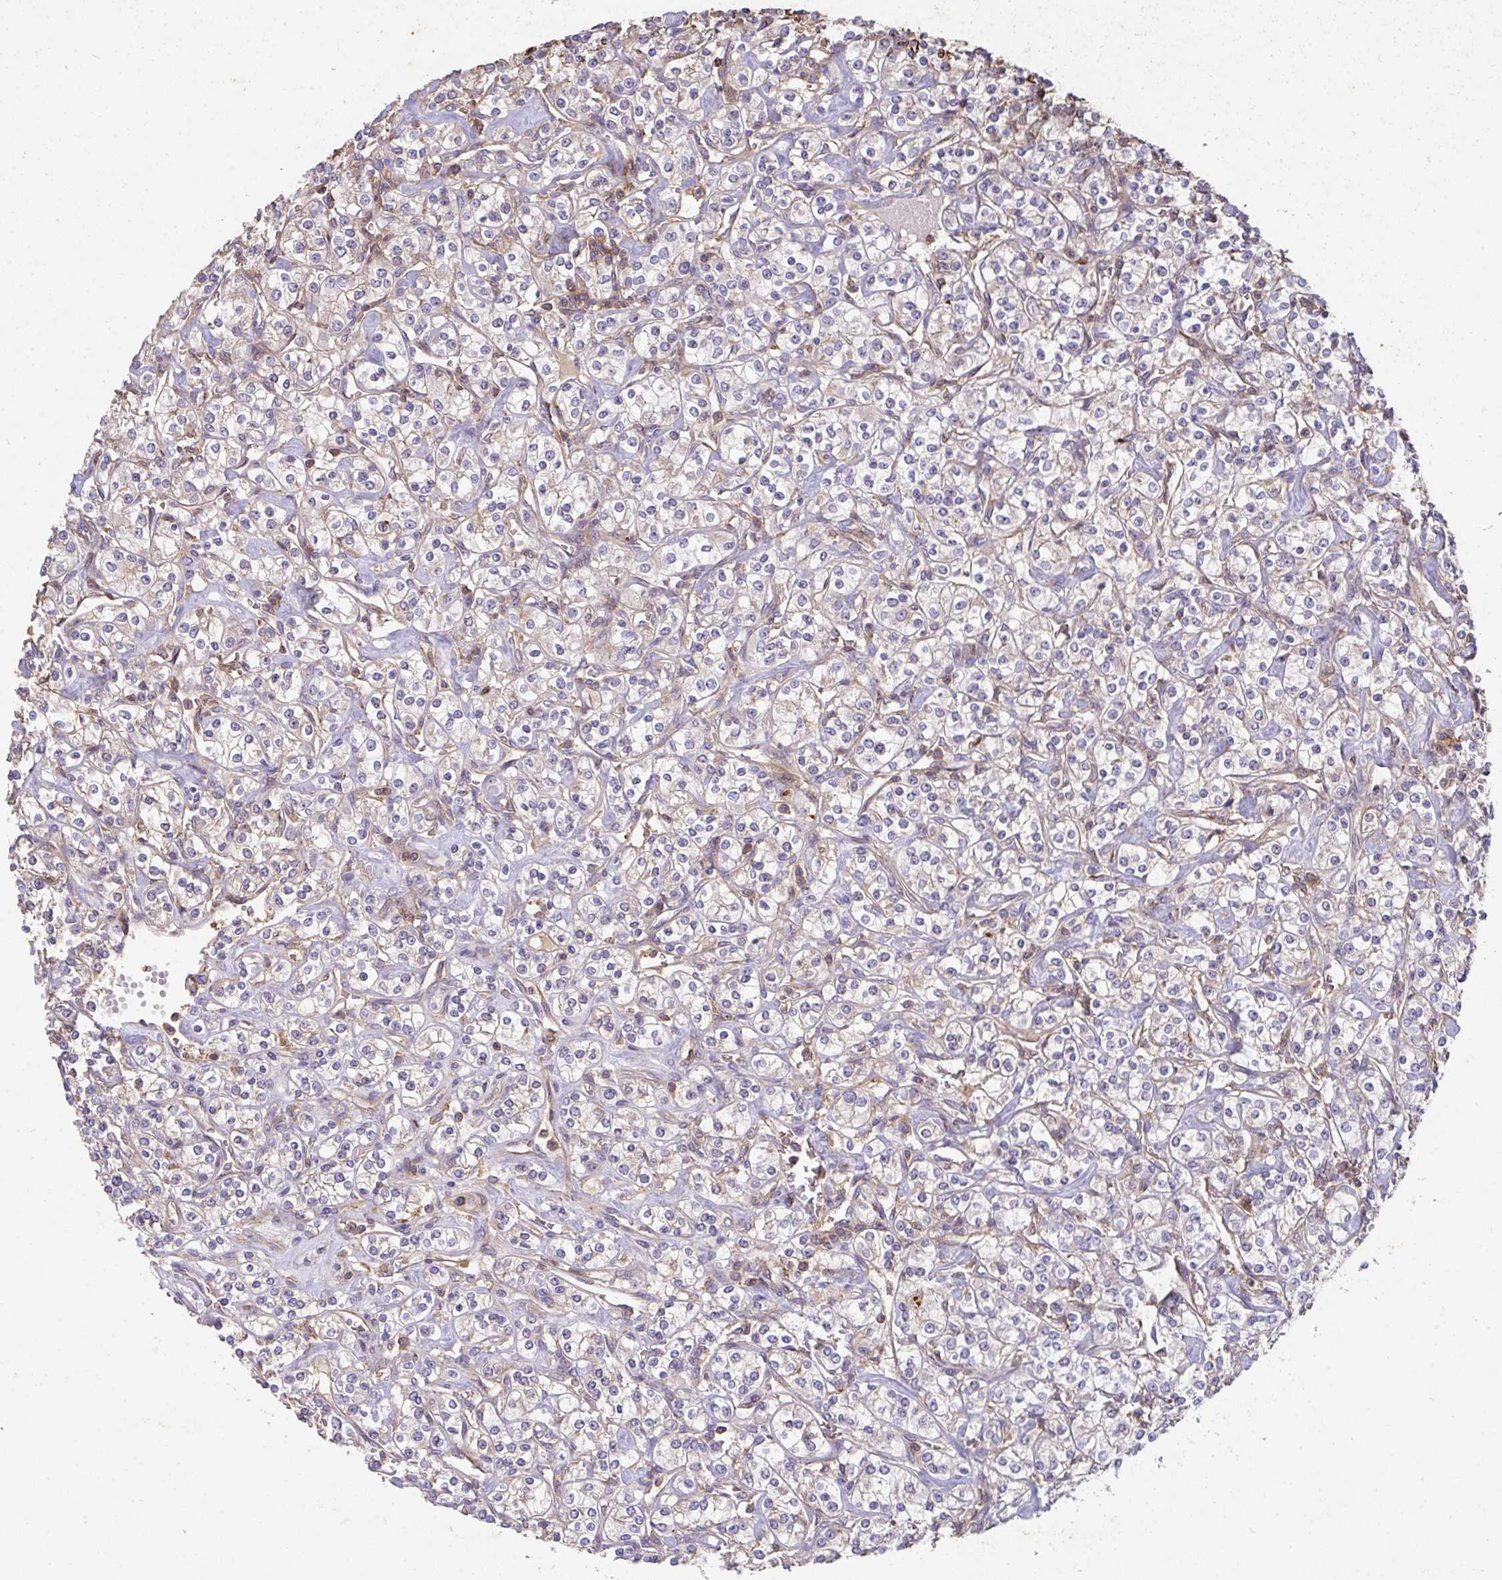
{"staining": {"intensity": "negative", "quantity": "none", "location": "none"}, "tissue": "renal cancer", "cell_type": "Tumor cells", "image_type": "cancer", "snomed": [{"axis": "morphology", "description": "Adenocarcinoma, NOS"}, {"axis": "topography", "description": "Kidney"}], "caption": "IHC micrograph of renal cancer (adenocarcinoma) stained for a protein (brown), which exhibits no staining in tumor cells. The staining was performed using DAB to visualize the protein expression in brown, while the nuclei were stained in blue with hematoxylin (Magnification: 20x).", "gene": "TNMD", "patient": {"sex": "male", "age": 77}}